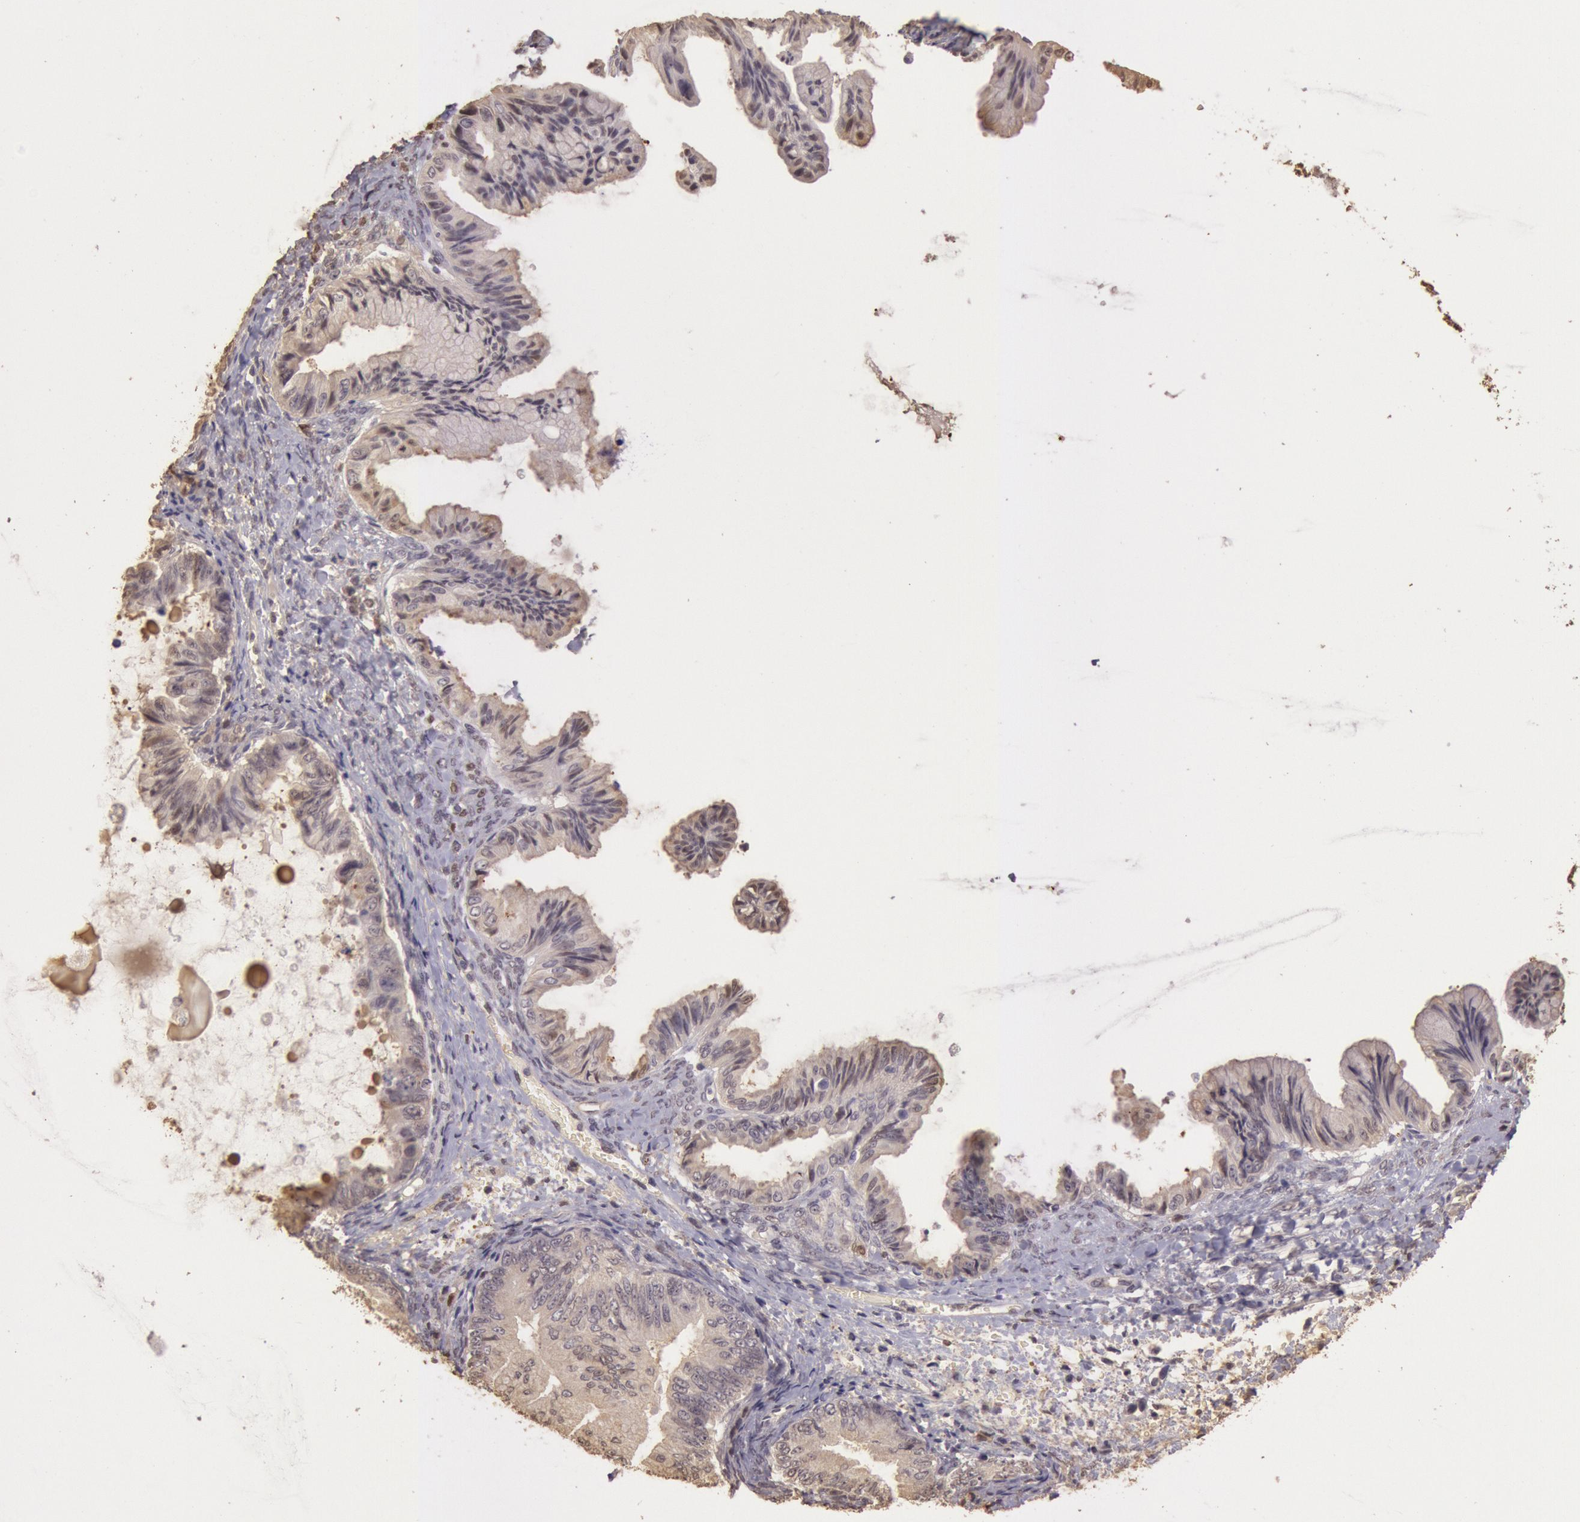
{"staining": {"intensity": "weak", "quantity": ">75%", "location": "cytoplasmic/membranous"}, "tissue": "ovarian cancer", "cell_type": "Tumor cells", "image_type": "cancer", "snomed": [{"axis": "morphology", "description": "Cystadenocarcinoma, mucinous, NOS"}, {"axis": "topography", "description": "Ovary"}], "caption": "Approximately >75% of tumor cells in human ovarian mucinous cystadenocarcinoma demonstrate weak cytoplasmic/membranous protein positivity as visualized by brown immunohistochemical staining.", "gene": "SOD1", "patient": {"sex": "female", "age": 36}}